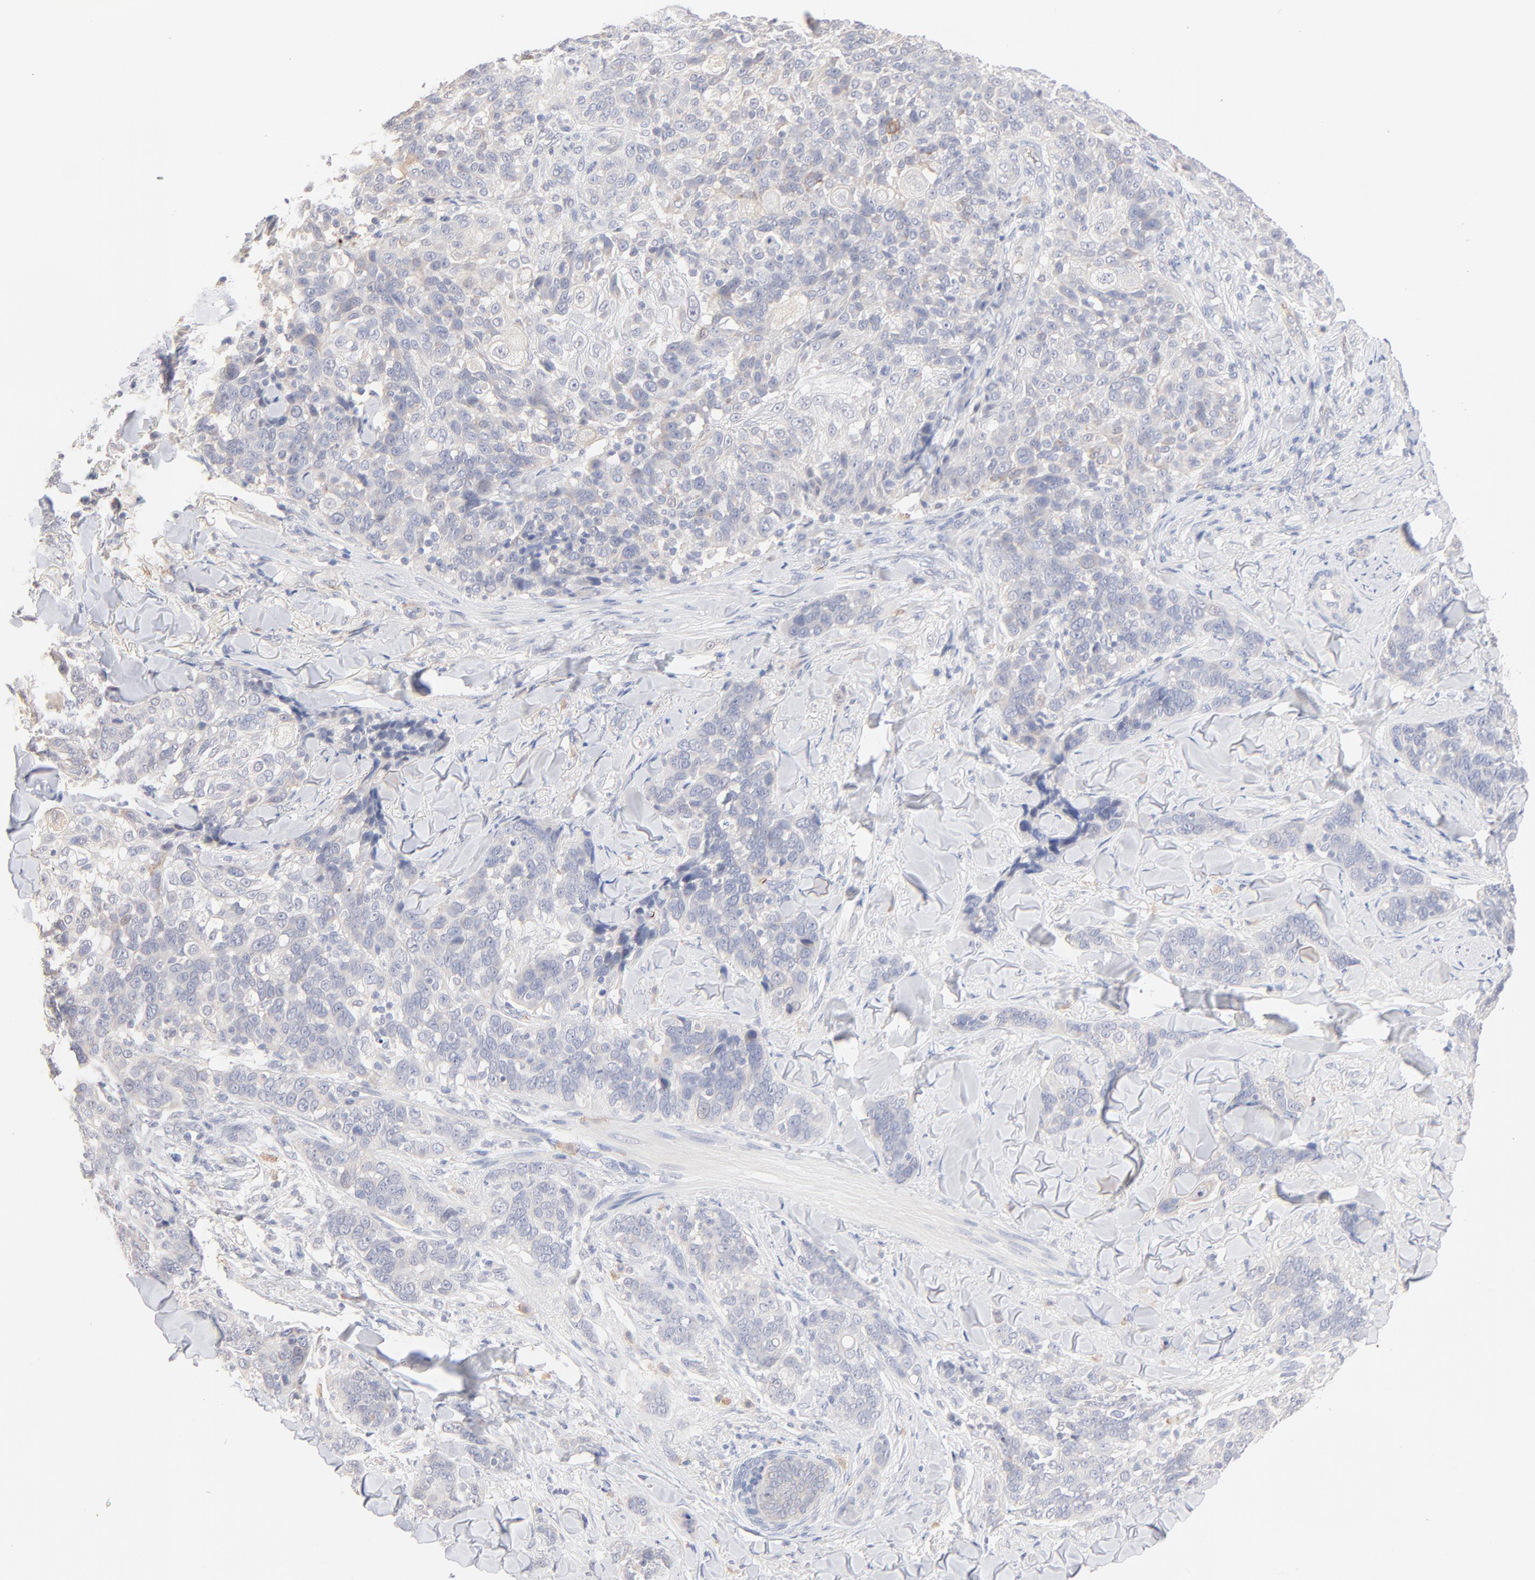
{"staining": {"intensity": "negative", "quantity": "none", "location": "none"}, "tissue": "skin cancer", "cell_type": "Tumor cells", "image_type": "cancer", "snomed": [{"axis": "morphology", "description": "Normal tissue, NOS"}, {"axis": "morphology", "description": "Squamous cell carcinoma, NOS"}, {"axis": "topography", "description": "Skin"}], "caption": "High power microscopy photomicrograph of an immunohistochemistry (IHC) micrograph of skin squamous cell carcinoma, revealing no significant expression in tumor cells. The staining was performed using DAB (3,3'-diaminobenzidine) to visualize the protein expression in brown, while the nuclei were stained in blue with hematoxylin (Magnification: 20x).", "gene": "SPTB", "patient": {"sex": "female", "age": 83}}